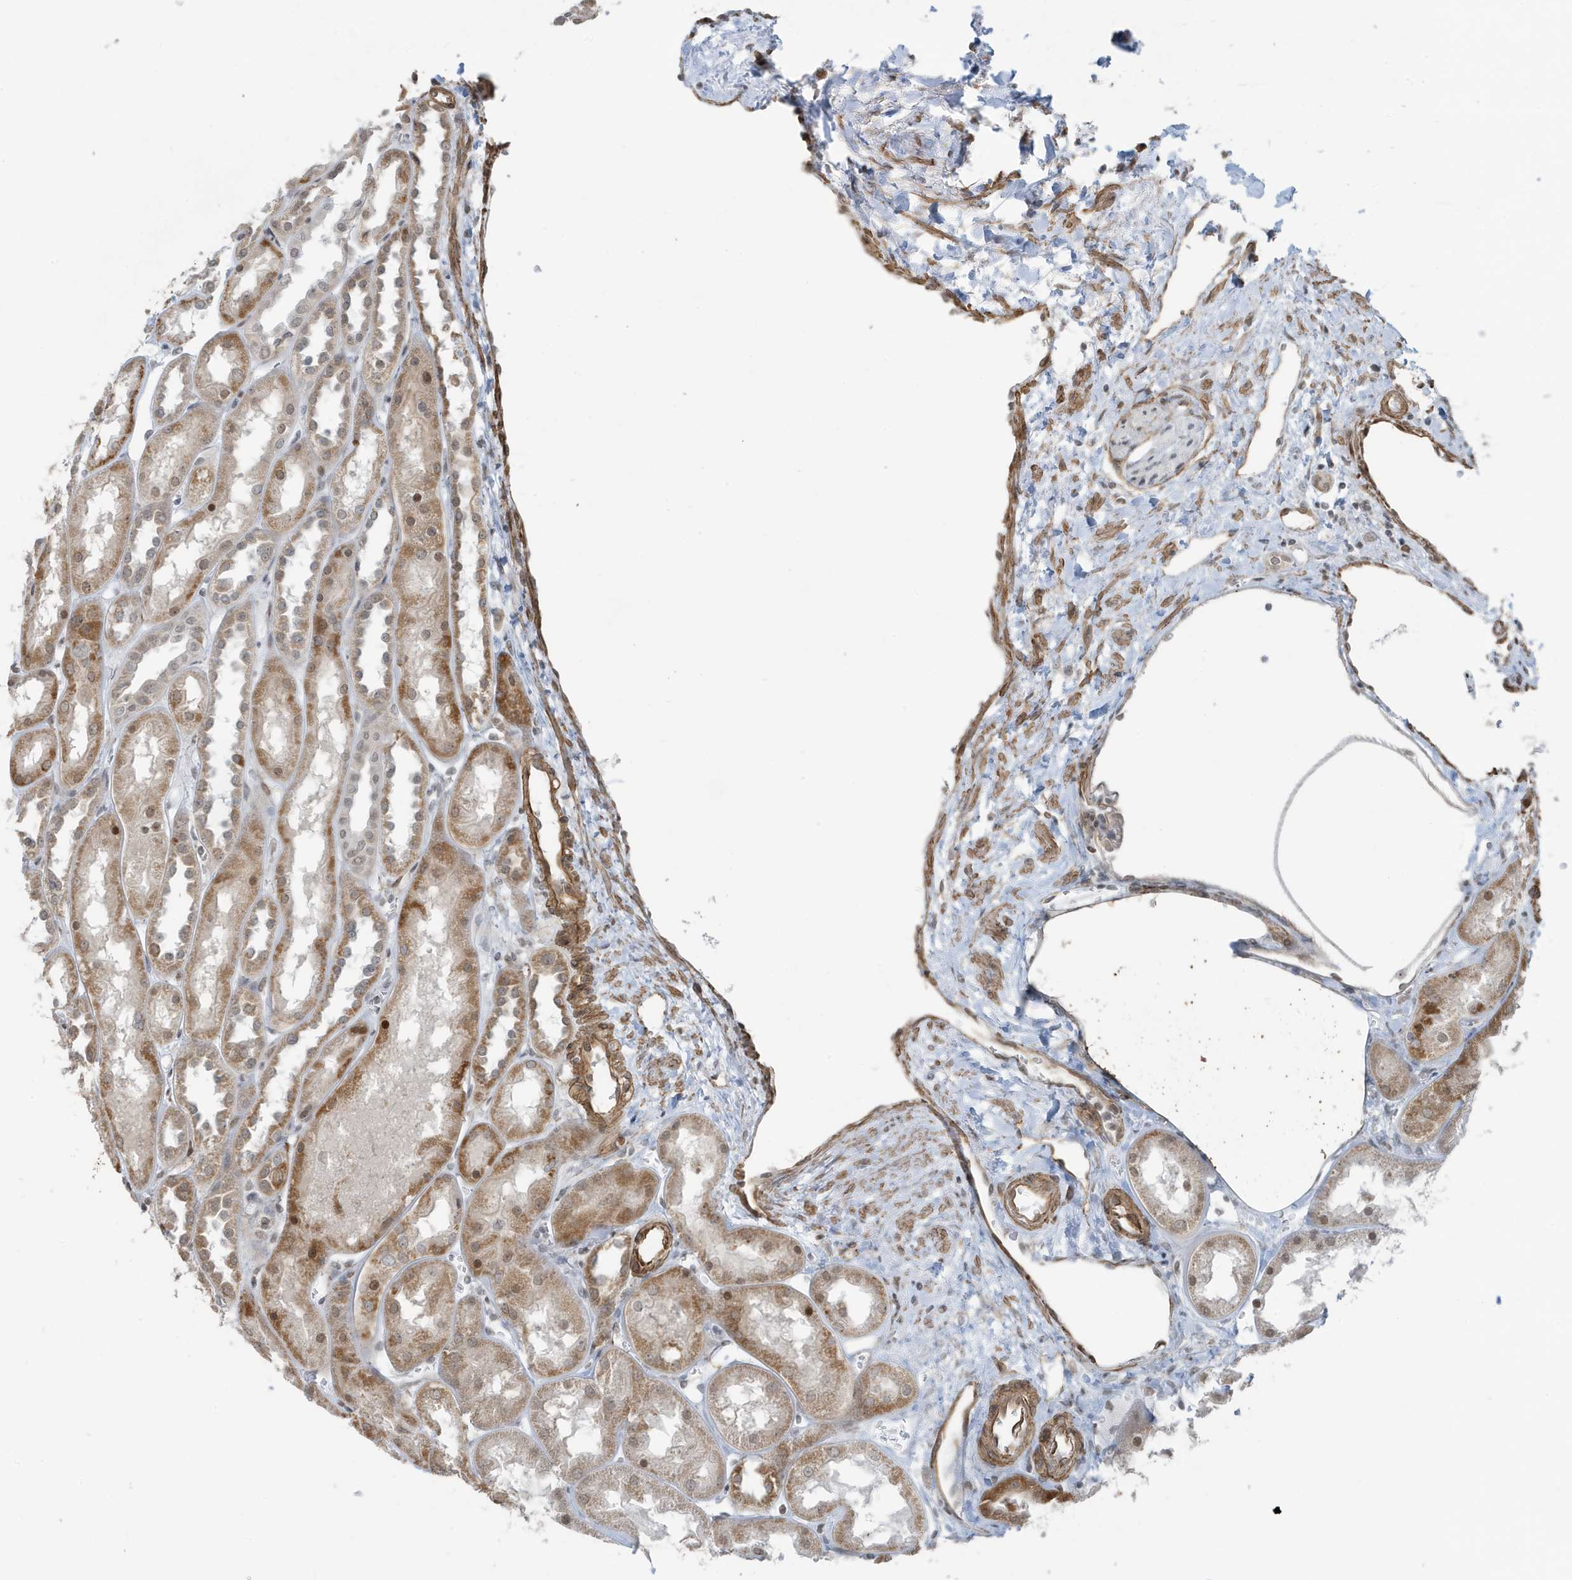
{"staining": {"intensity": "negative", "quantity": "none", "location": "none"}, "tissue": "kidney", "cell_type": "Cells in glomeruli", "image_type": "normal", "snomed": [{"axis": "morphology", "description": "Normal tissue, NOS"}, {"axis": "topography", "description": "Kidney"}], "caption": "This is an immunohistochemistry (IHC) photomicrograph of benign human kidney. There is no expression in cells in glomeruli.", "gene": "CHCHD4", "patient": {"sex": "male", "age": 70}}